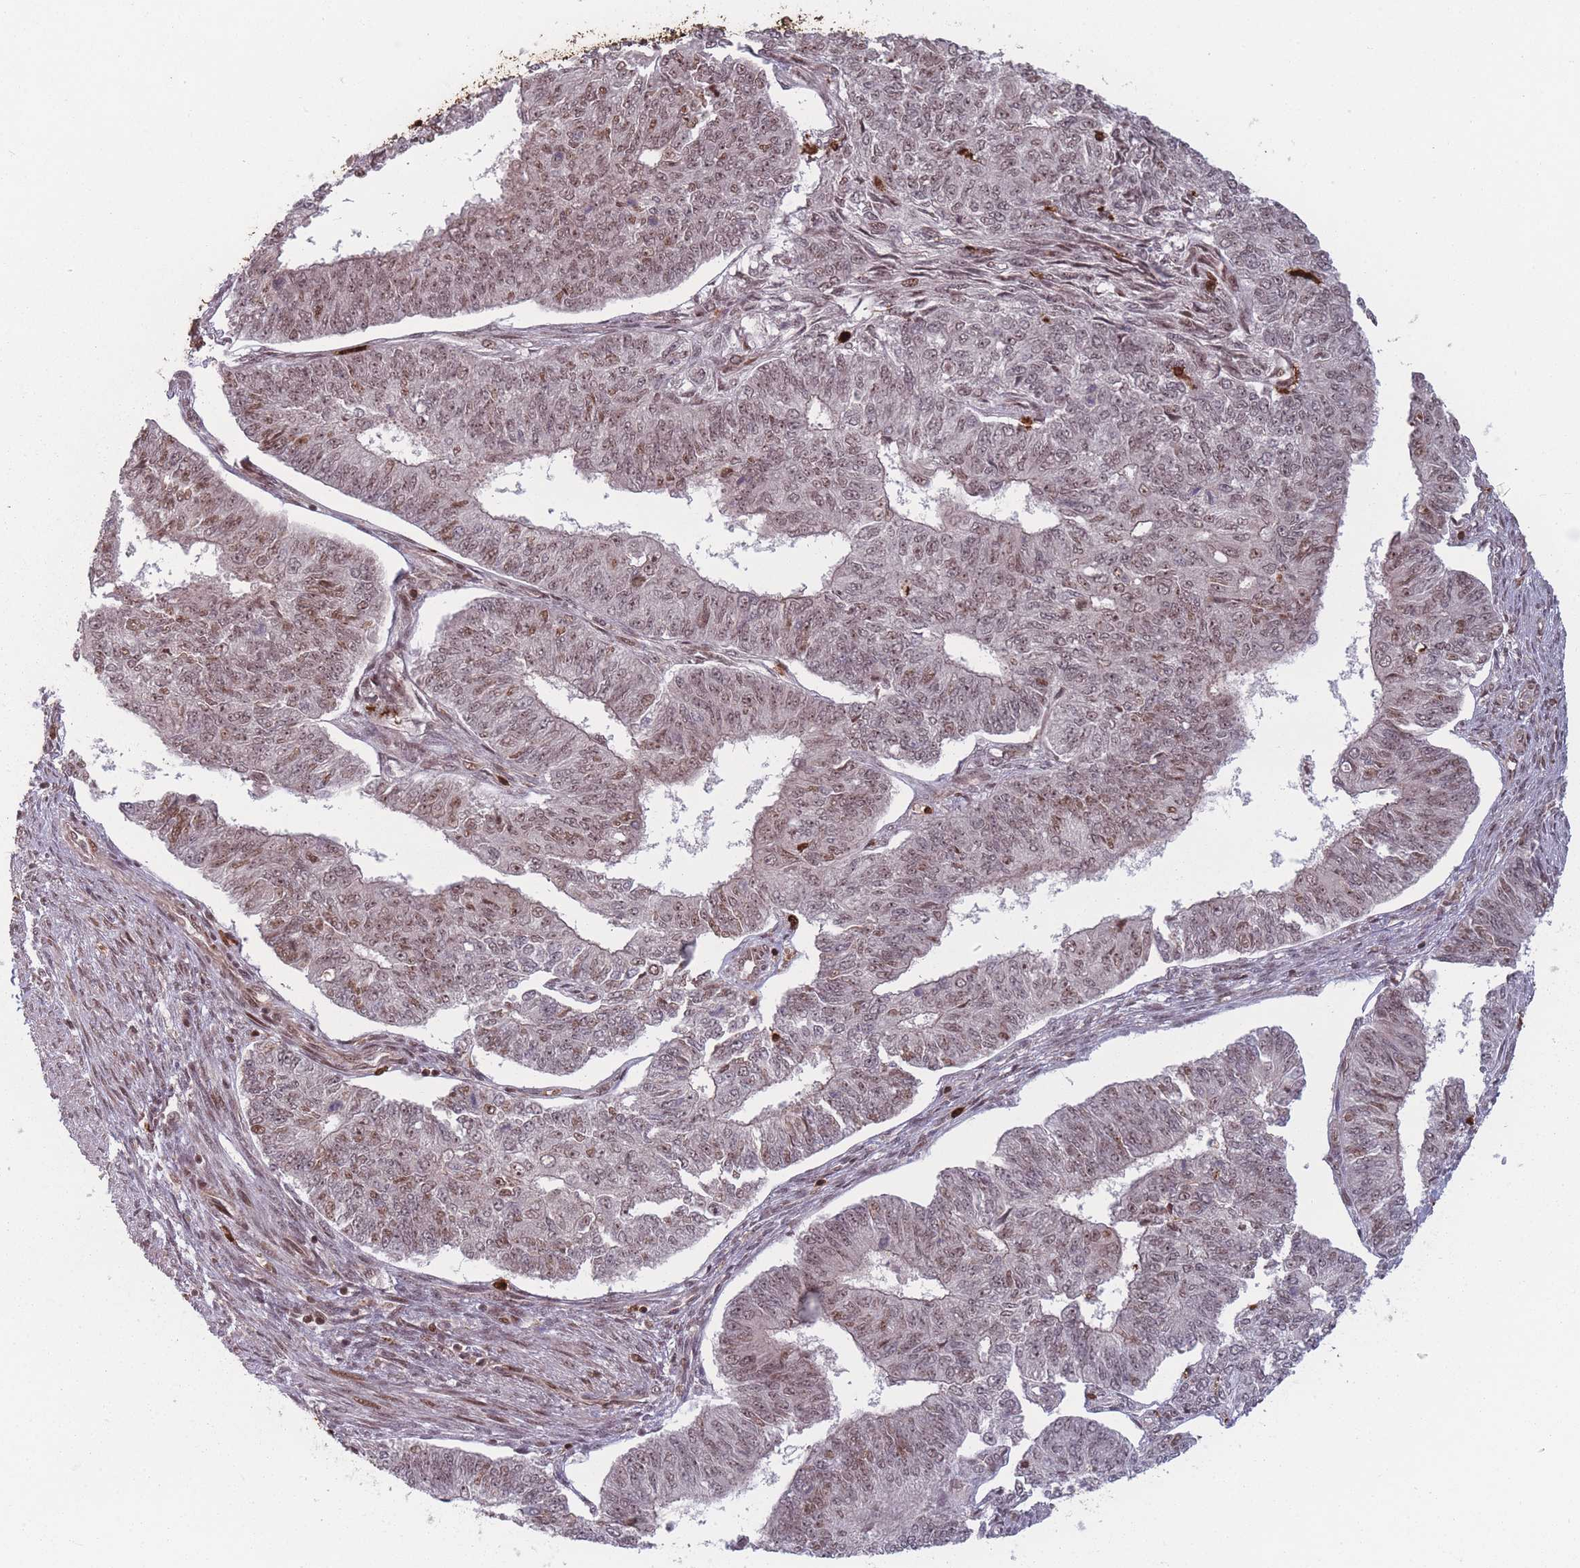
{"staining": {"intensity": "moderate", "quantity": ">75%", "location": "nuclear"}, "tissue": "endometrial cancer", "cell_type": "Tumor cells", "image_type": "cancer", "snomed": [{"axis": "morphology", "description": "Adenocarcinoma, NOS"}, {"axis": "topography", "description": "Endometrium"}], "caption": "An immunohistochemistry micrograph of tumor tissue is shown. Protein staining in brown labels moderate nuclear positivity in endometrial adenocarcinoma within tumor cells.", "gene": "WDR55", "patient": {"sex": "female", "age": 32}}